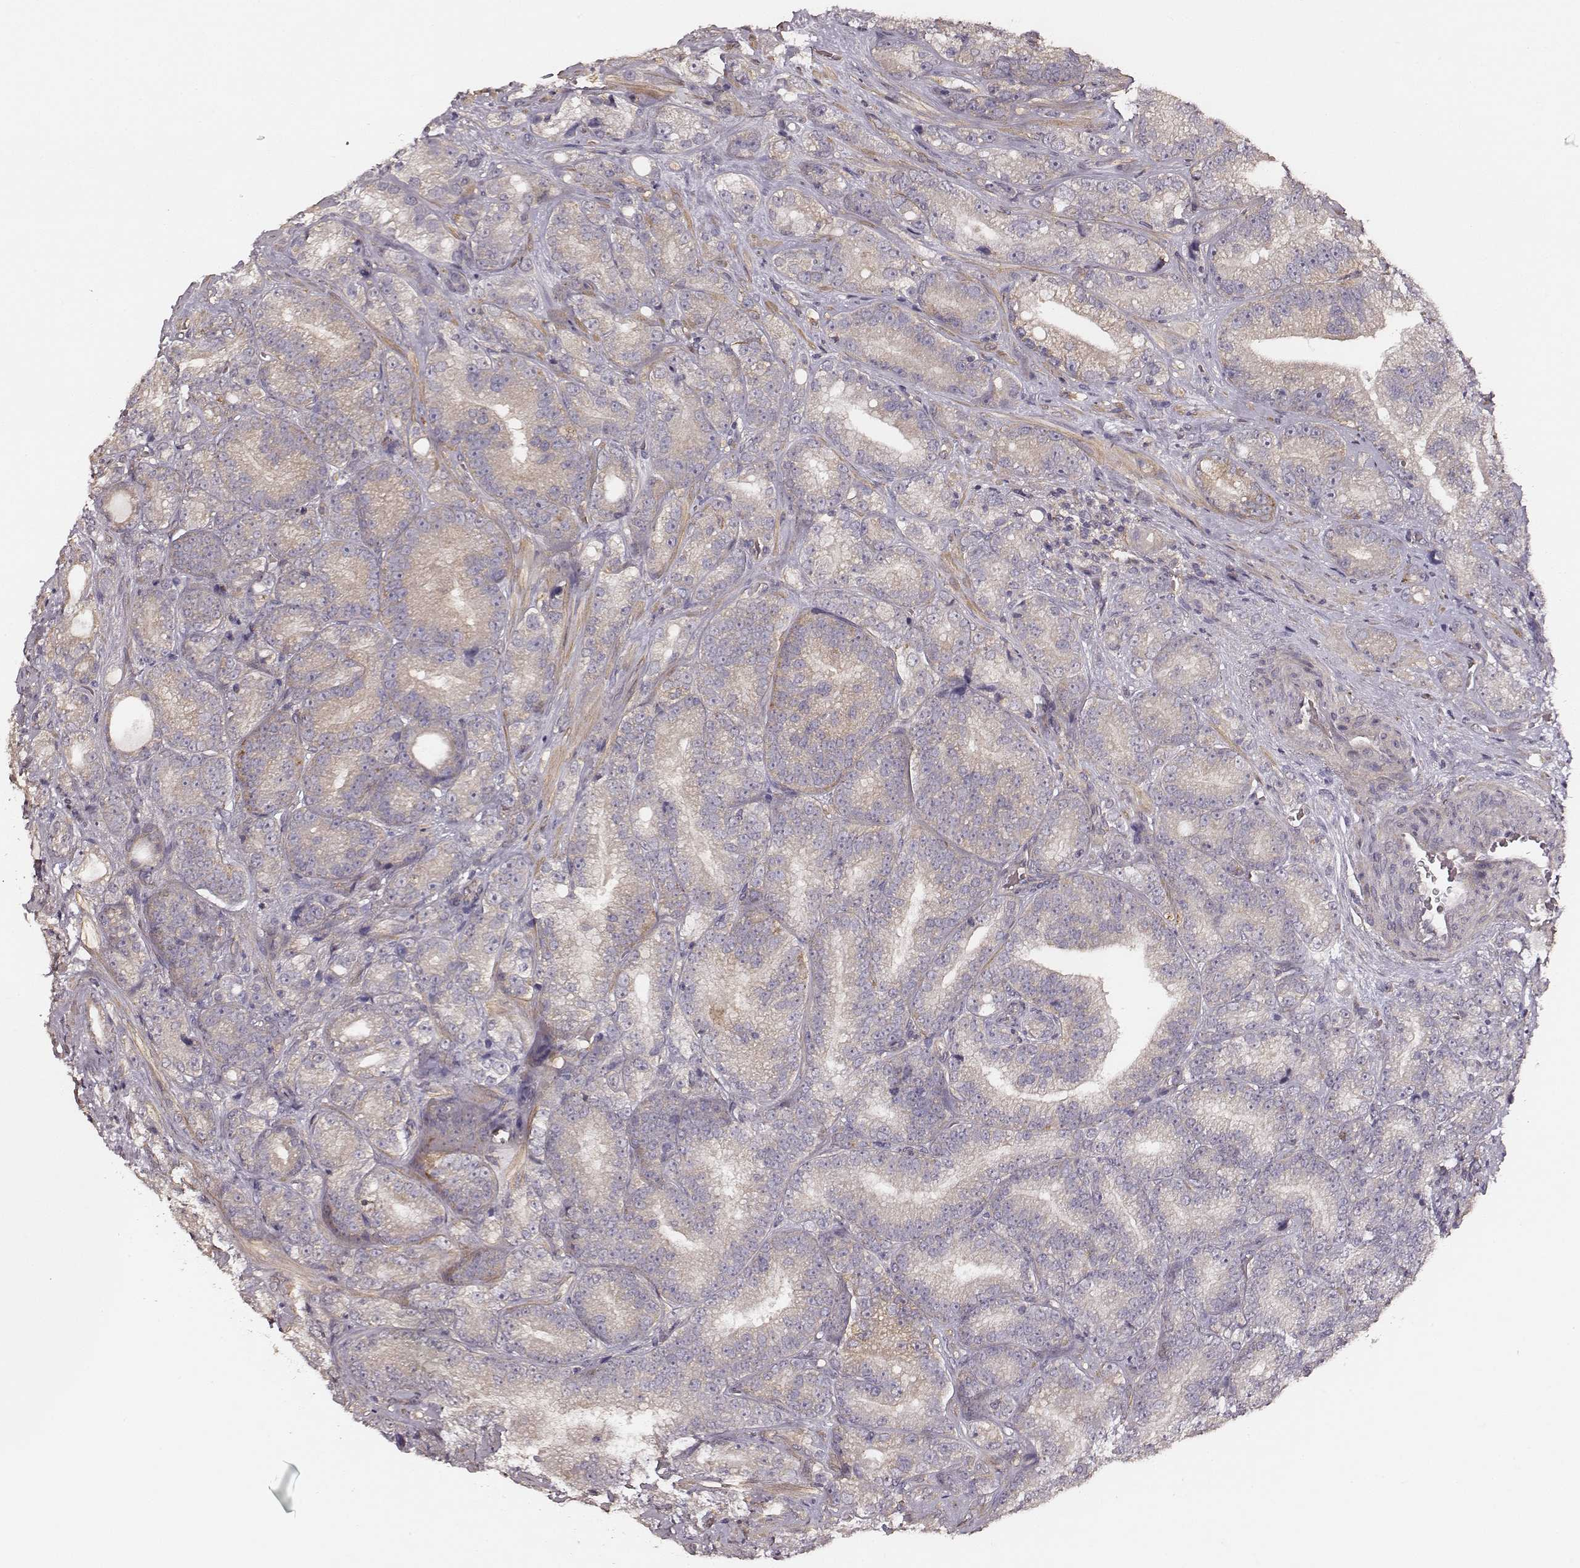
{"staining": {"intensity": "weak", "quantity": "<25%", "location": "cytoplasmic/membranous"}, "tissue": "prostate cancer", "cell_type": "Tumor cells", "image_type": "cancer", "snomed": [{"axis": "morphology", "description": "Adenocarcinoma, NOS"}, {"axis": "topography", "description": "Prostate"}], "caption": "High power microscopy image of an immunohistochemistry image of adenocarcinoma (prostate), revealing no significant positivity in tumor cells.", "gene": "VPS26A", "patient": {"sex": "male", "age": 63}}